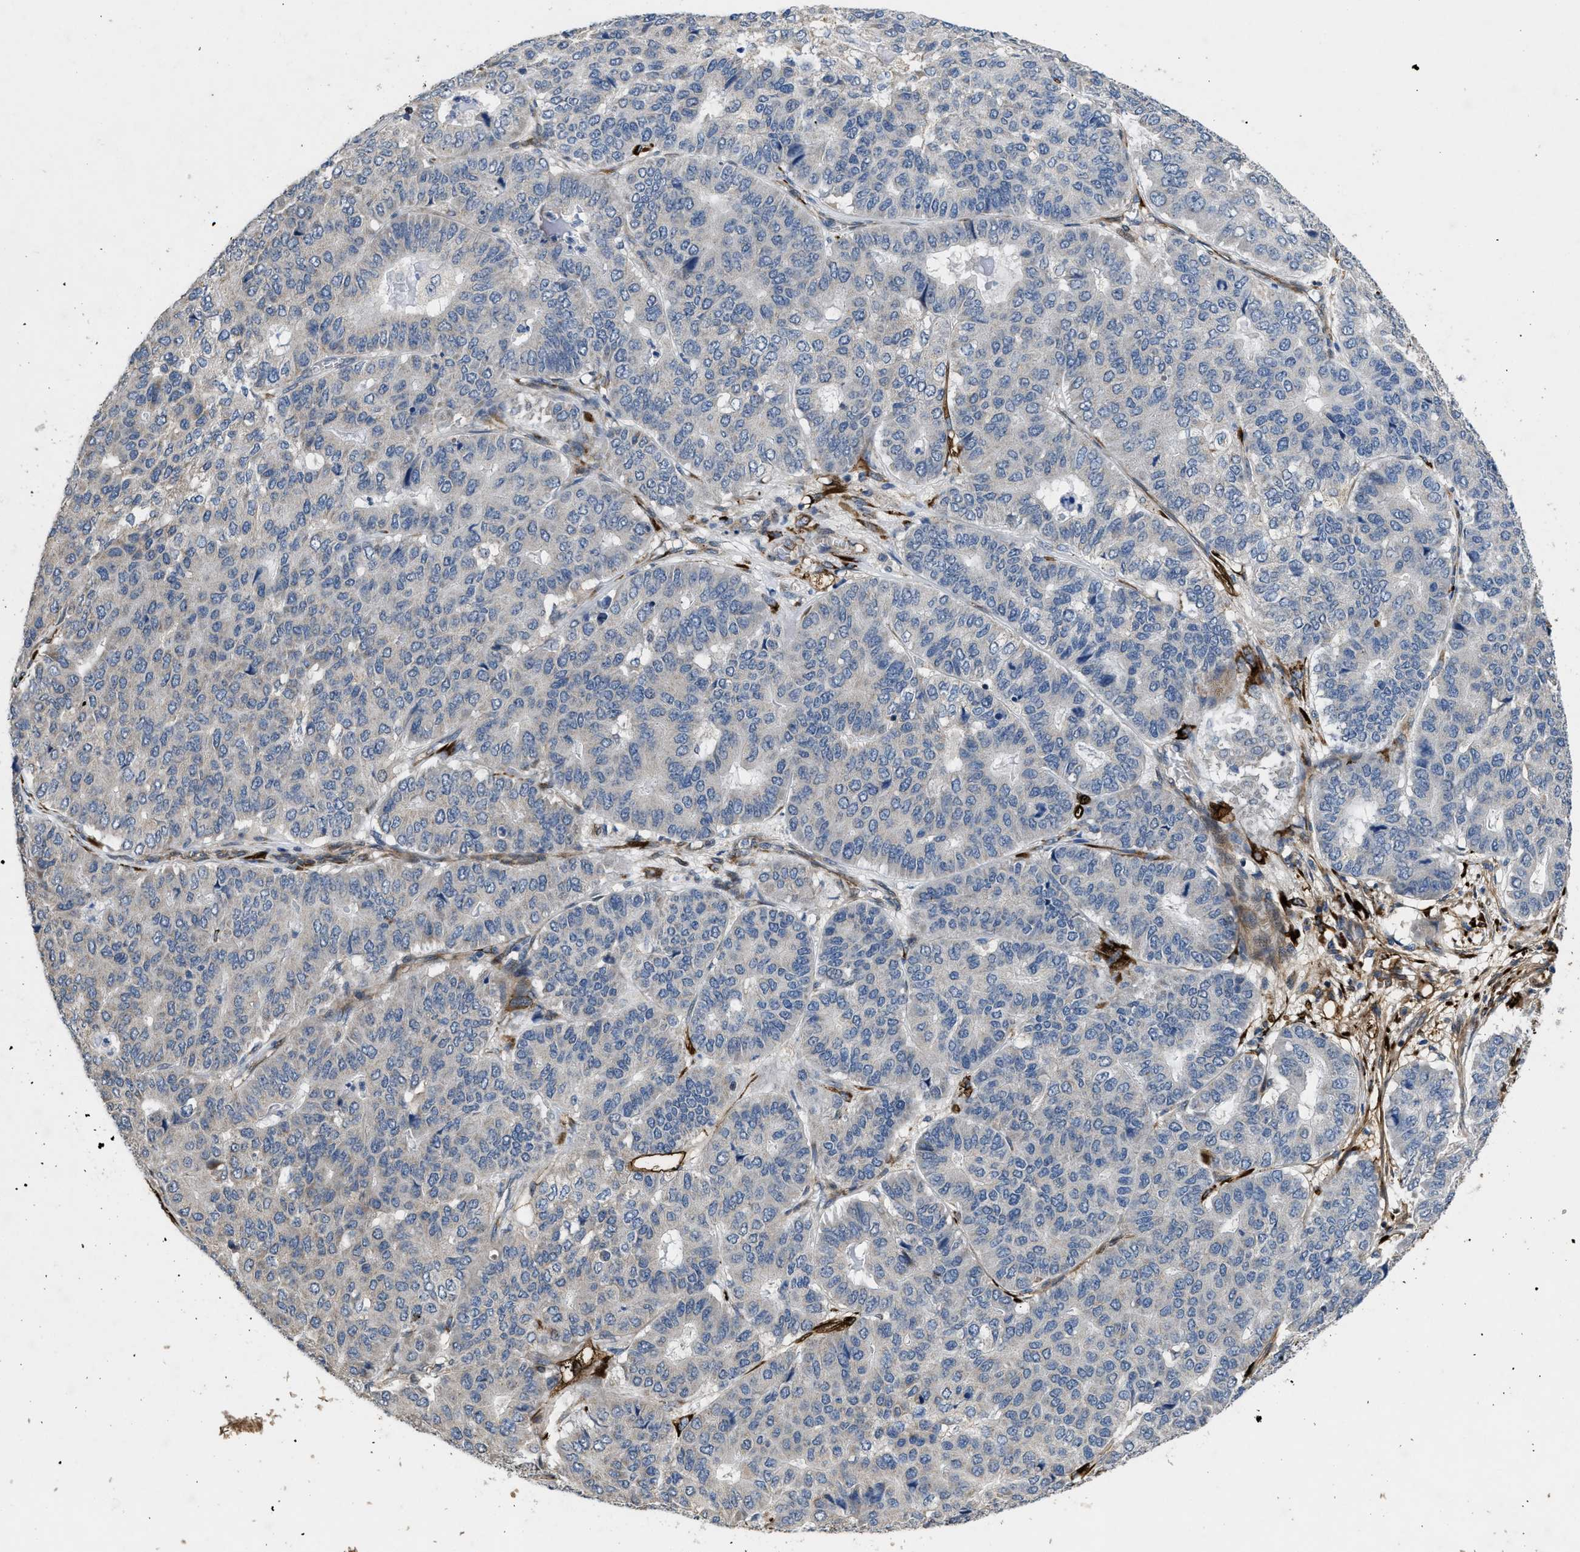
{"staining": {"intensity": "weak", "quantity": "<25%", "location": "cytoplasmic/membranous"}, "tissue": "pancreatic cancer", "cell_type": "Tumor cells", "image_type": "cancer", "snomed": [{"axis": "morphology", "description": "Adenocarcinoma, NOS"}, {"axis": "topography", "description": "Pancreas"}], "caption": "Tumor cells are negative for protein expression in human adenocarcinoma (pancreatic).", "gene": "HSPA12B", "patient": {"sex": "male", "age": 50}}